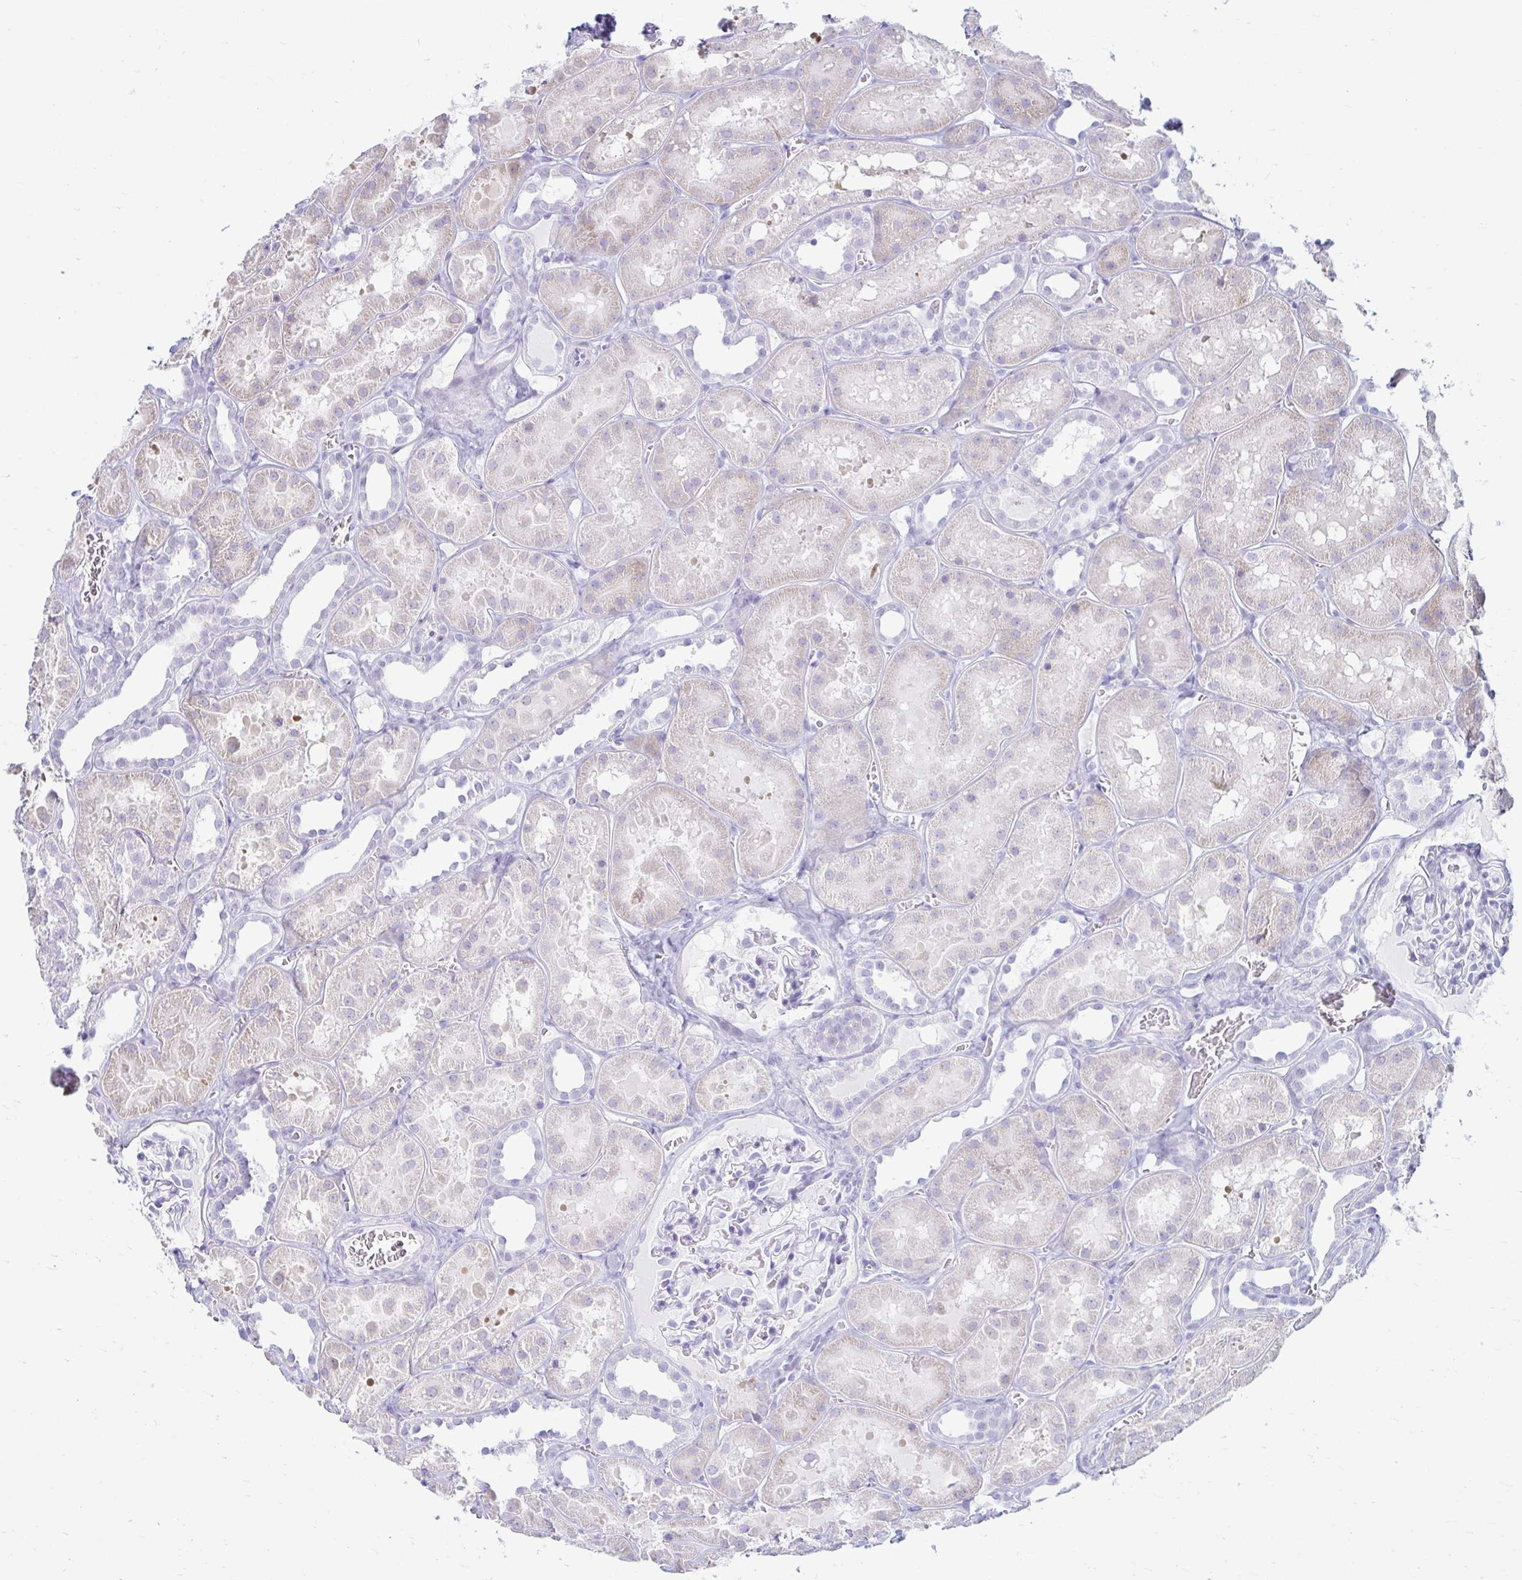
{"staining": {"intensity": "negative", "quantity": "none", "location": "none"}, "tissue": "kidney", "cell_type": "Cells in glomeruli", "image_type": "normal", "snomed": [{"axis": "morphology", "description": "Normal tissue, NOS"}, {"axis": "topography", "description": "Kidney"}], "caption": "Immunohistochemistry (IHC) of benign kidney reveals no expression in cells in glomeruli. (Brightfield microscopy of DAB (3,3'-diaminobenzidine) immunohistochemistry at high magnification).", "gene": "ERICH6", "patient": {"sex": "female", "age": 41}}